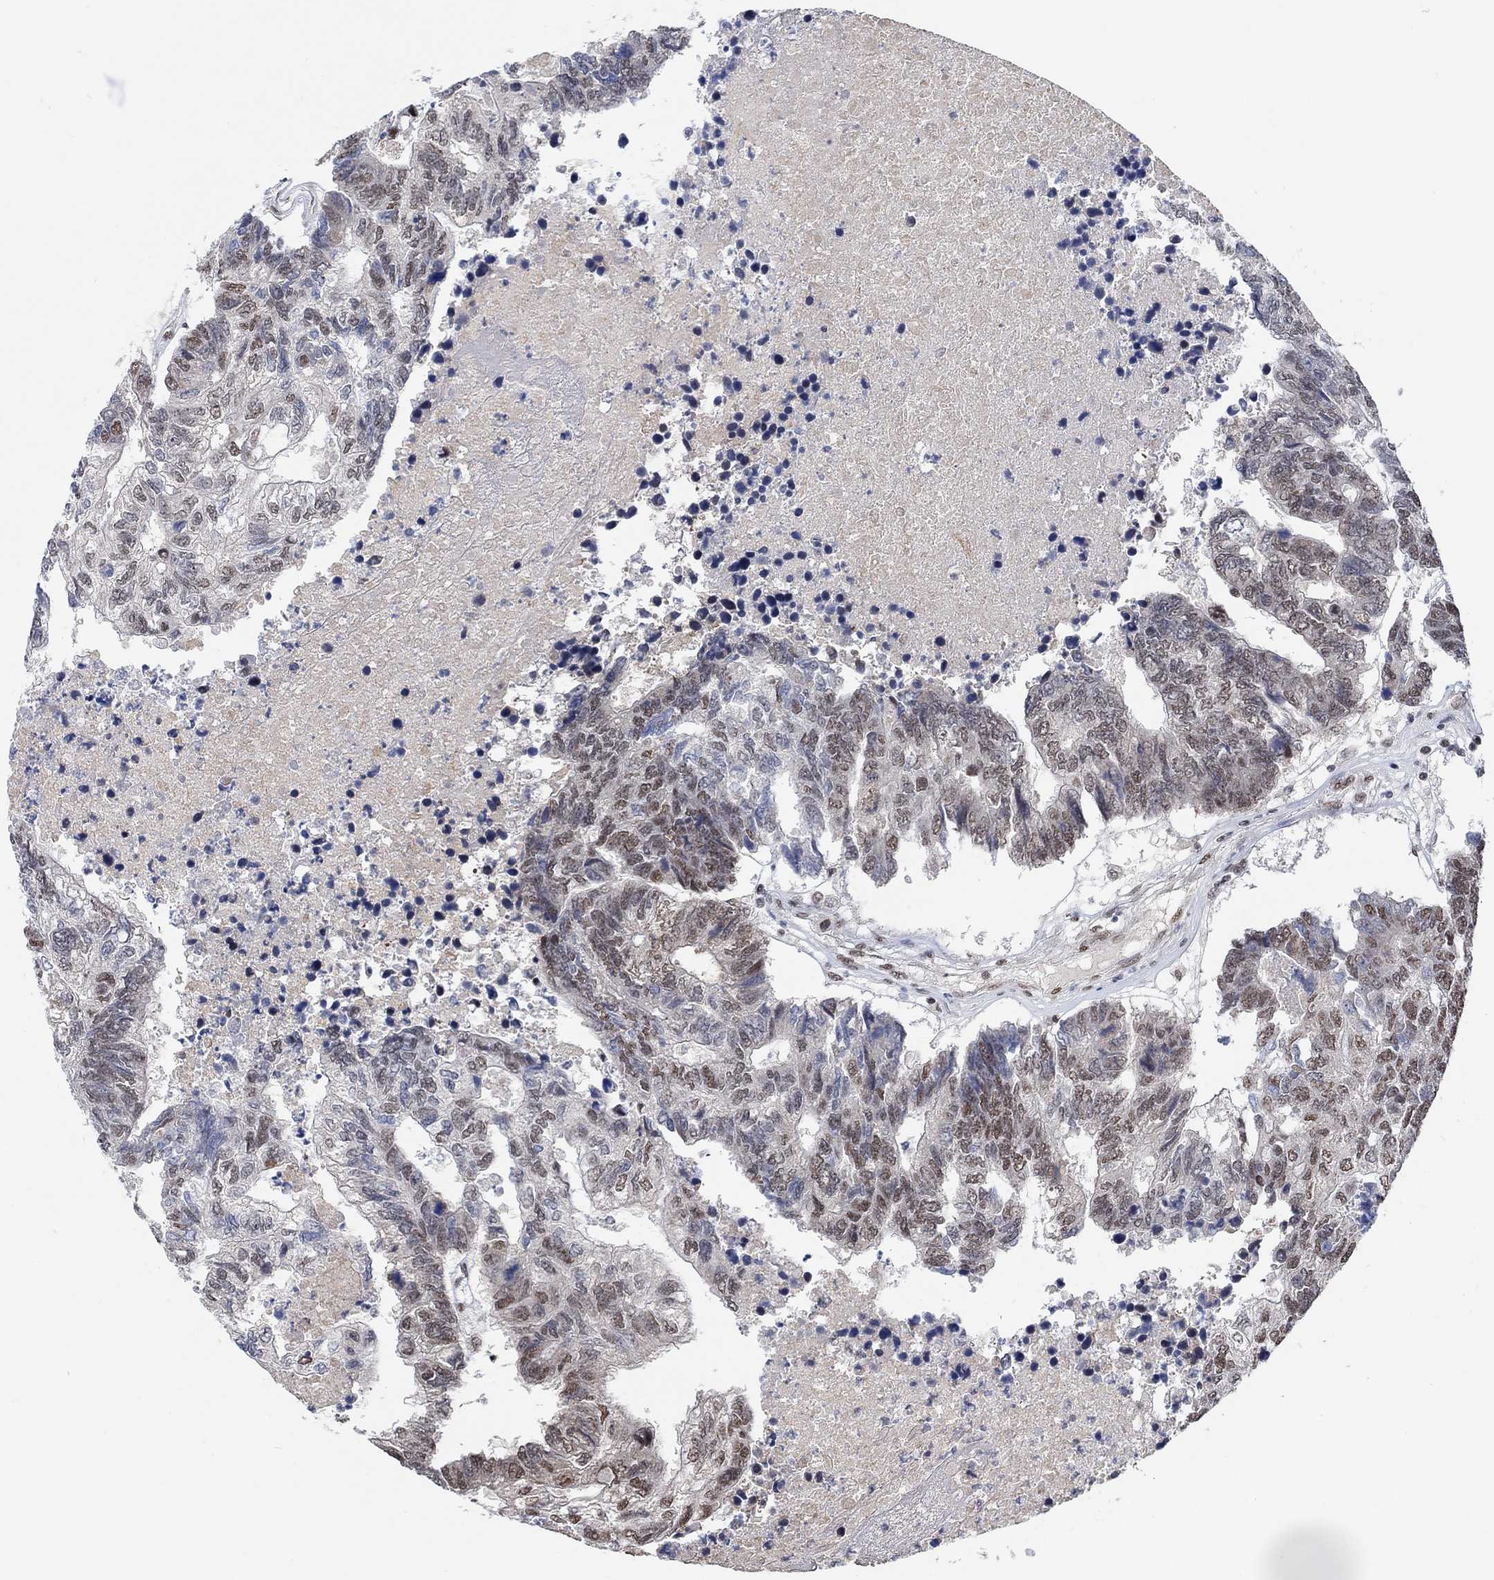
{"staining": {"intensity": "moderate", "quantity": "25%-75%", "location": "nuclear"}, "tissue": "colorectal cancer", "cell_type": "Tumor cells", "image_type": "cancer", "snomed": [{"axis": "morphology", "description": "Adenocarcinoma, NOS"}, {"axis": "topography", "description": "Colon"}], "caption": "DAB immunohistochemical staining of human adenocarcinoma (colorectal) reveals moderate nuclear protein staining in approximately 25%-75% of tumor cells.", "gene": "USP39", "patient": {"sex": "female", "age": 48}}